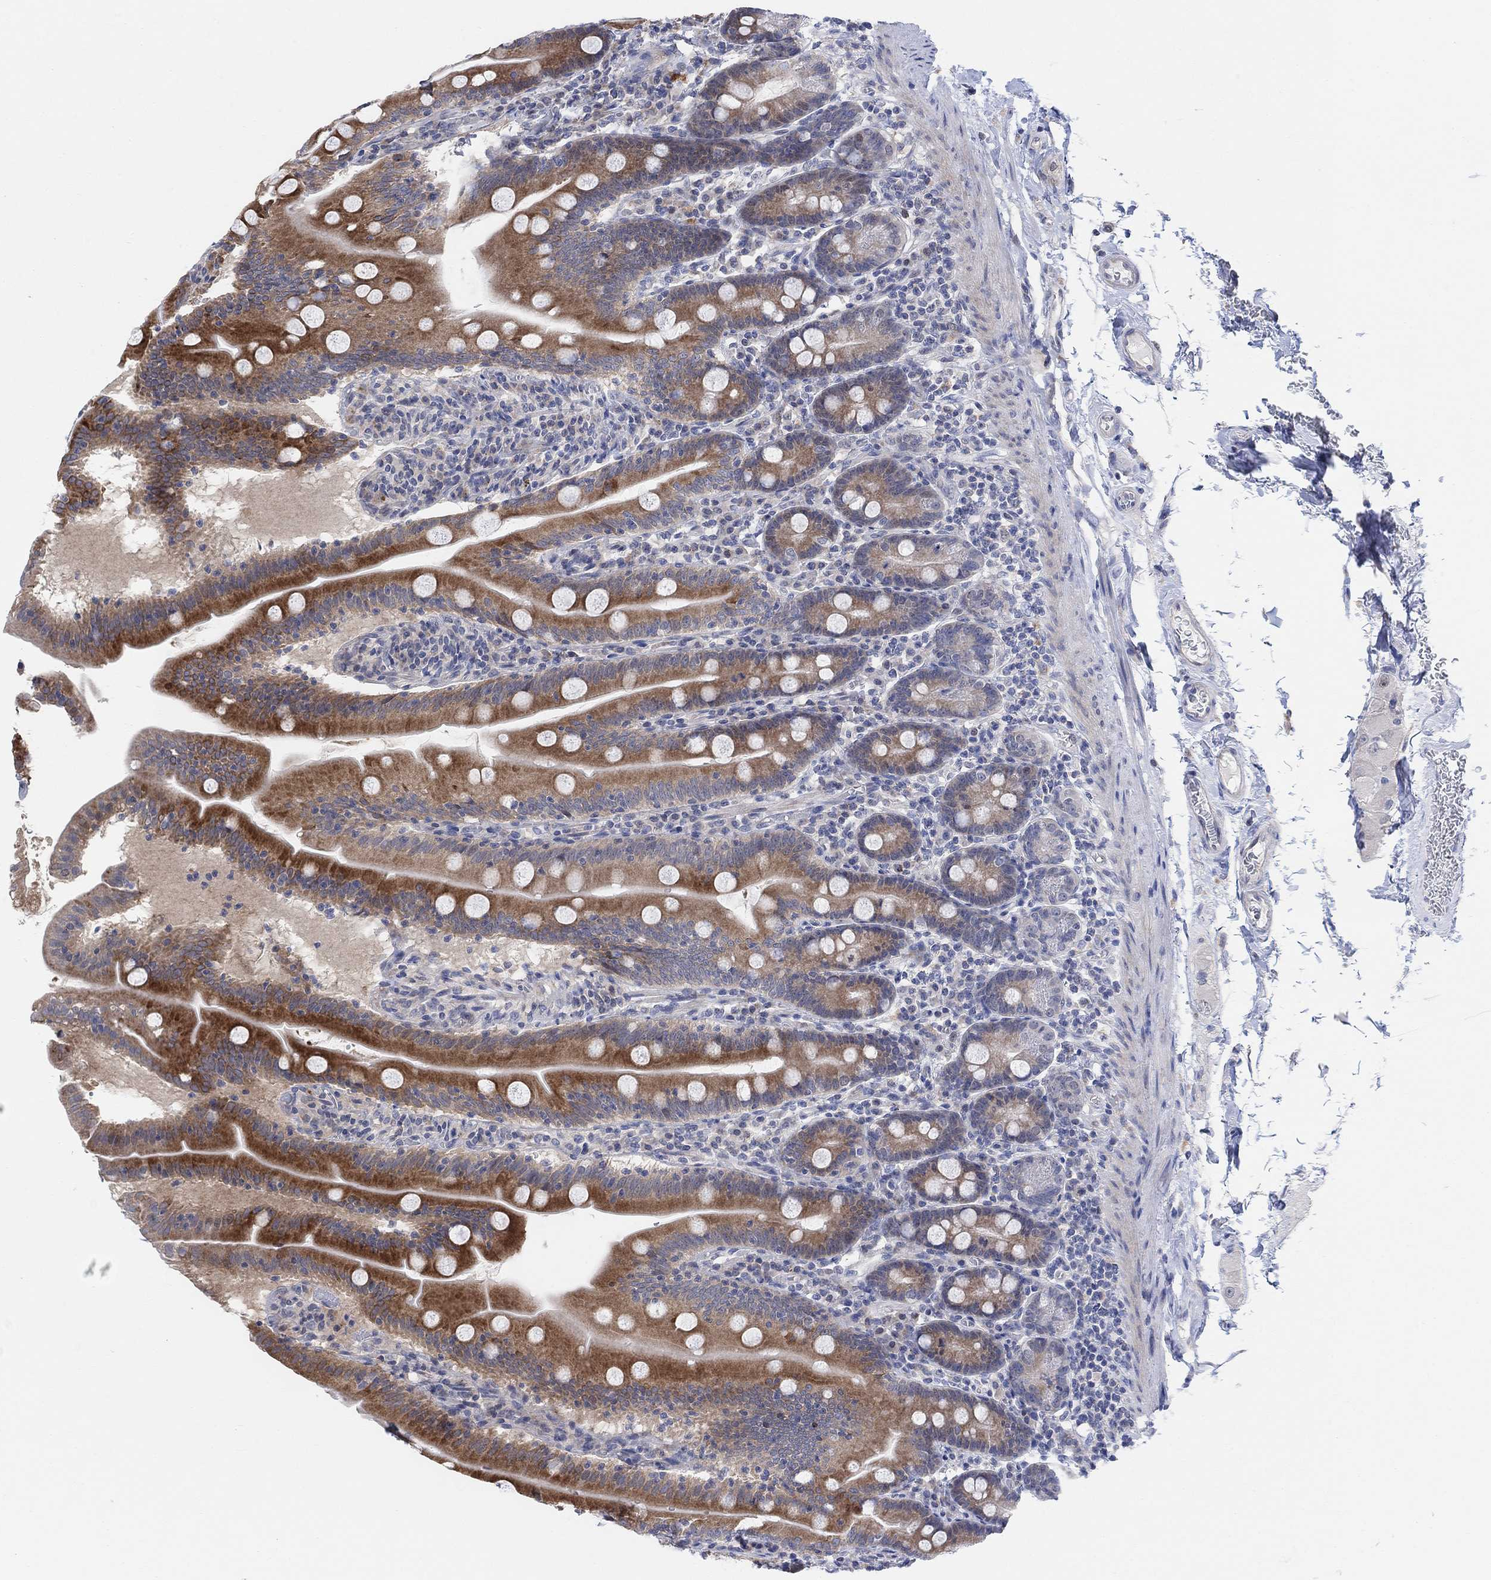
{"staining": {"intensity": "strong", "quantity": ">75%", "location": "cytoplasmic/membranous"}, "tissue": "small intestine", "cell_type": "Glandular cells", "image_type": "normal", "snomed": [{"axis": "morphology", "description": "Normal tissue, NOS"}, {"axis": "topography", "description": "Small intestine"}], "caption": "The histopathology image exhibits staining of benign small intestine, revealing strong cytoplasmic/membranous protein expression (brown color) within glandular cells. The protein of interest is shown in brown color, while the nuclei are stained blue.", "gene": "CNTF", "patient": {"sex": "male", "age": 37}}